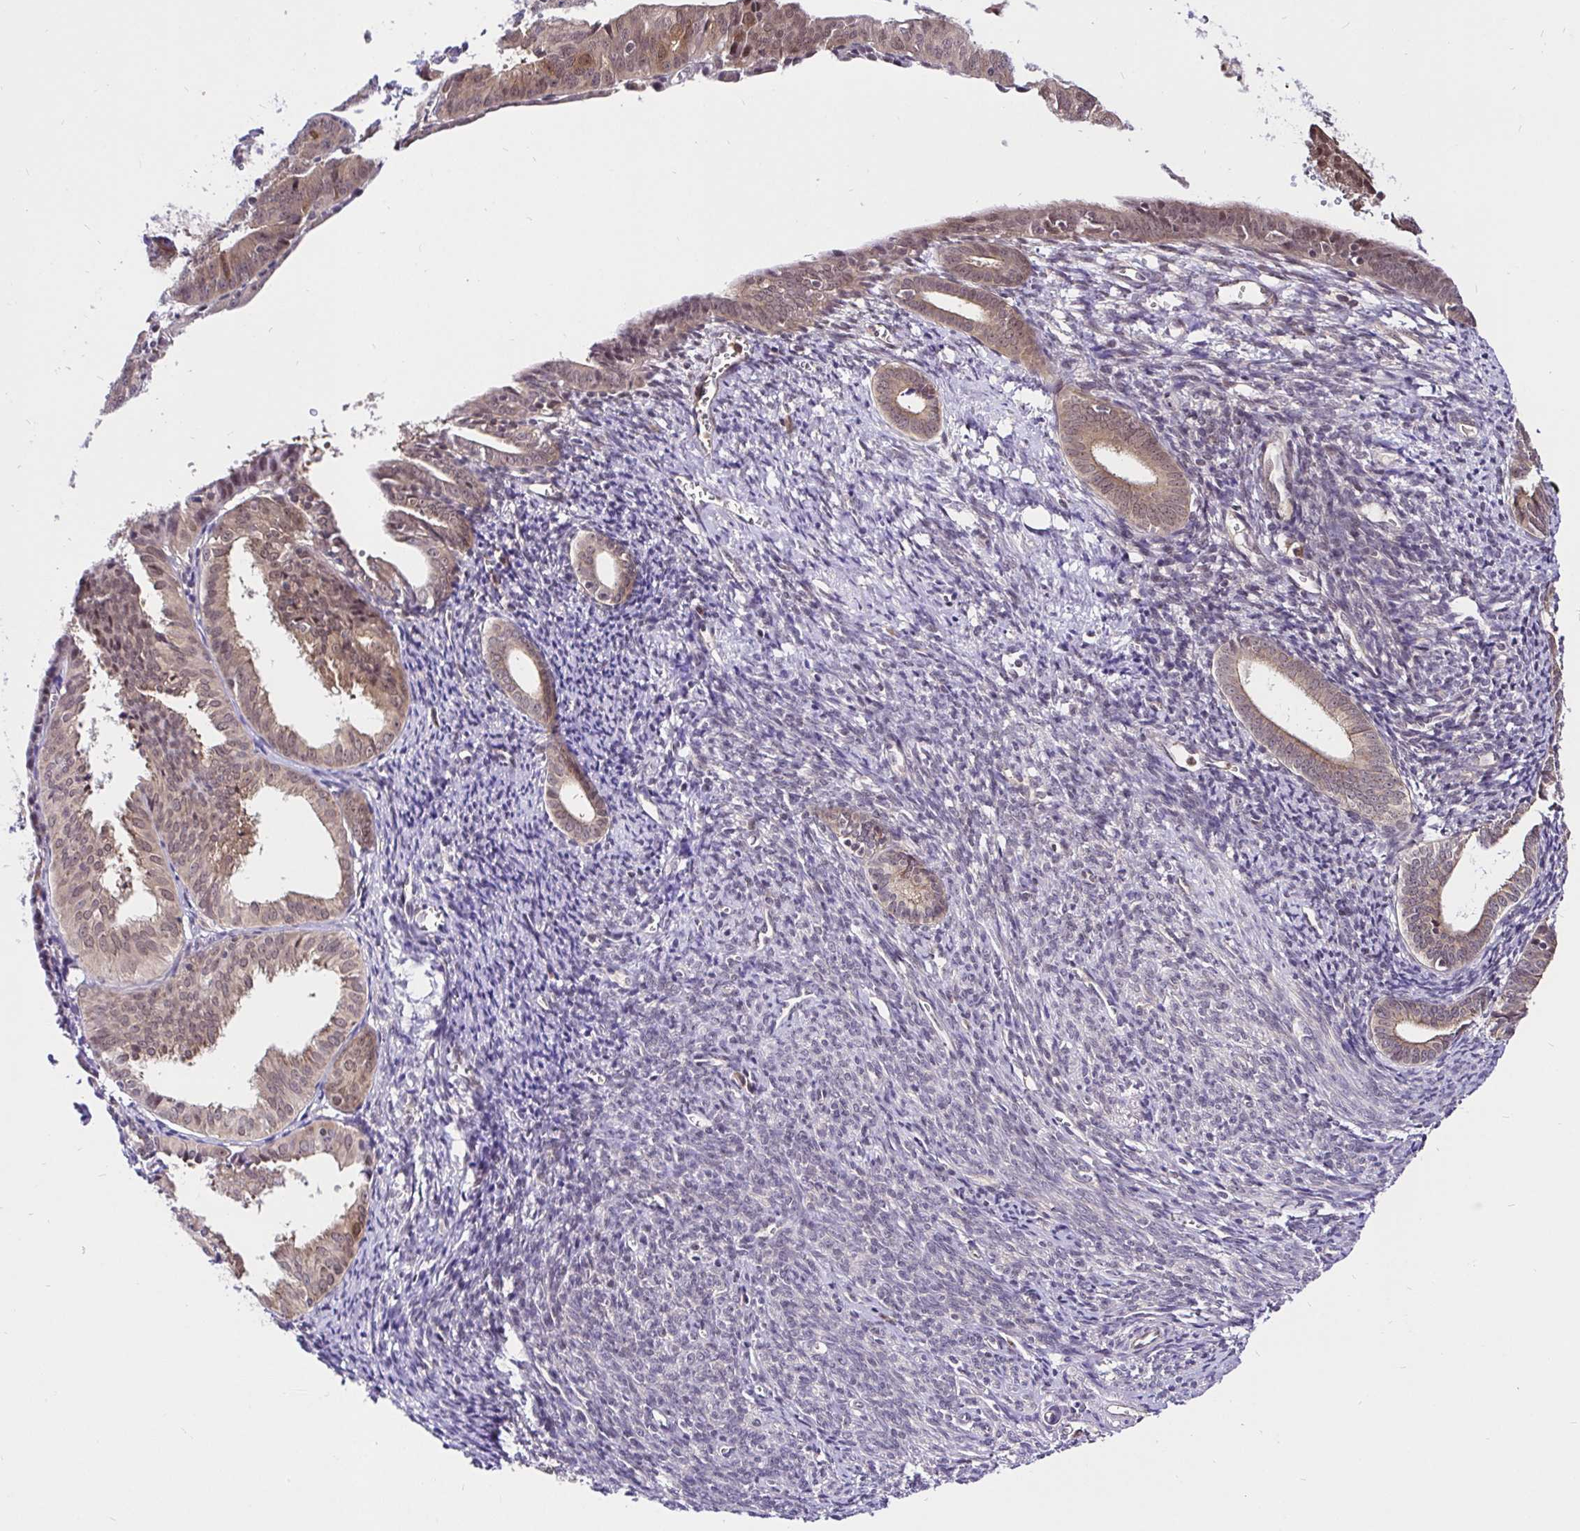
{"staining": {"intensity": "moderate", "quantity": ">75%", "location": "cytoplasmic/membranous,nuclear"}, "tissue": "endometrial cancer", "cell_type": "Tumor cells", "image_type": "cancer", "snomed": [{"axis": "morphology", "description": "Adenocarcinoma, NOS"}, {"axis": "topography", "description": "Endometrium"}], "caption": "Endometrial adenocarcinoma was stained to show a protein in brown. There is medium levels of moderate cytoplasmic/membranous and nuclear positivity in about >75% of tumor cells.", "gene": "UBE2M", "patient": {"sex": "female", "age": 56}}